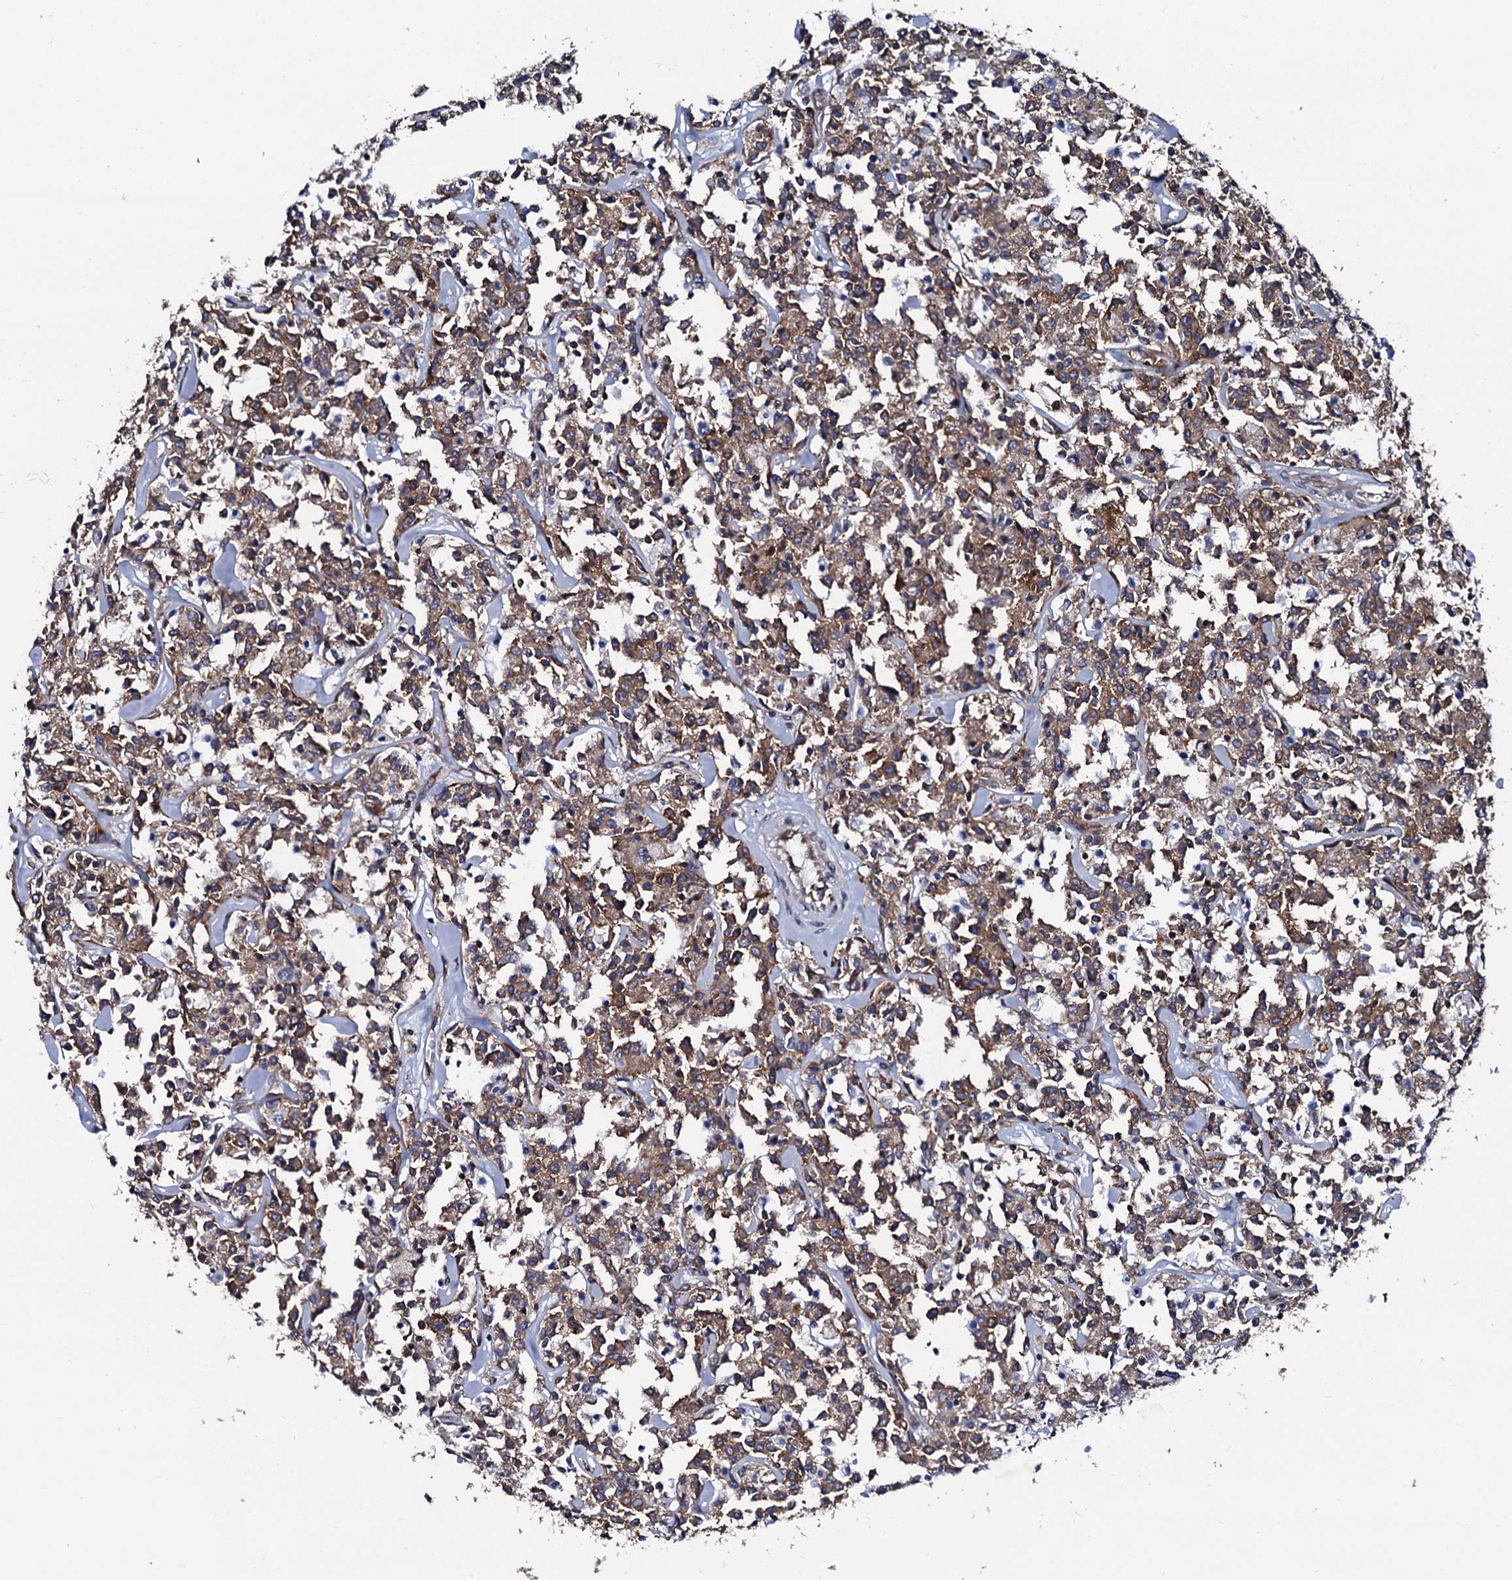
{"staining": {"intensity": "moderate", "quantity": ">75%", "location": "cytoplasmic/membranous"}, "tissue": "lymphoma", "cell_type": "Tumor cells", "image_type": "cancer", "snomed": [{"axis": "morphology", "description": "Malignant lymphoma, non-Hodgkin's type, Low grade"}, {"axis": "topography", "description": "Small intestine"}], "caption": "IHC micrograph of neoplastic tissue: lymphoma stained using IHC shows medium levels of moderate protein expression localized specifically in the cytoplasmic/membranous of tumor cells, appearing as a cytoplasmic/membranous brown color.", "gene": "SPTY2D1", "patient": {"sex": "female", "age": 59}}